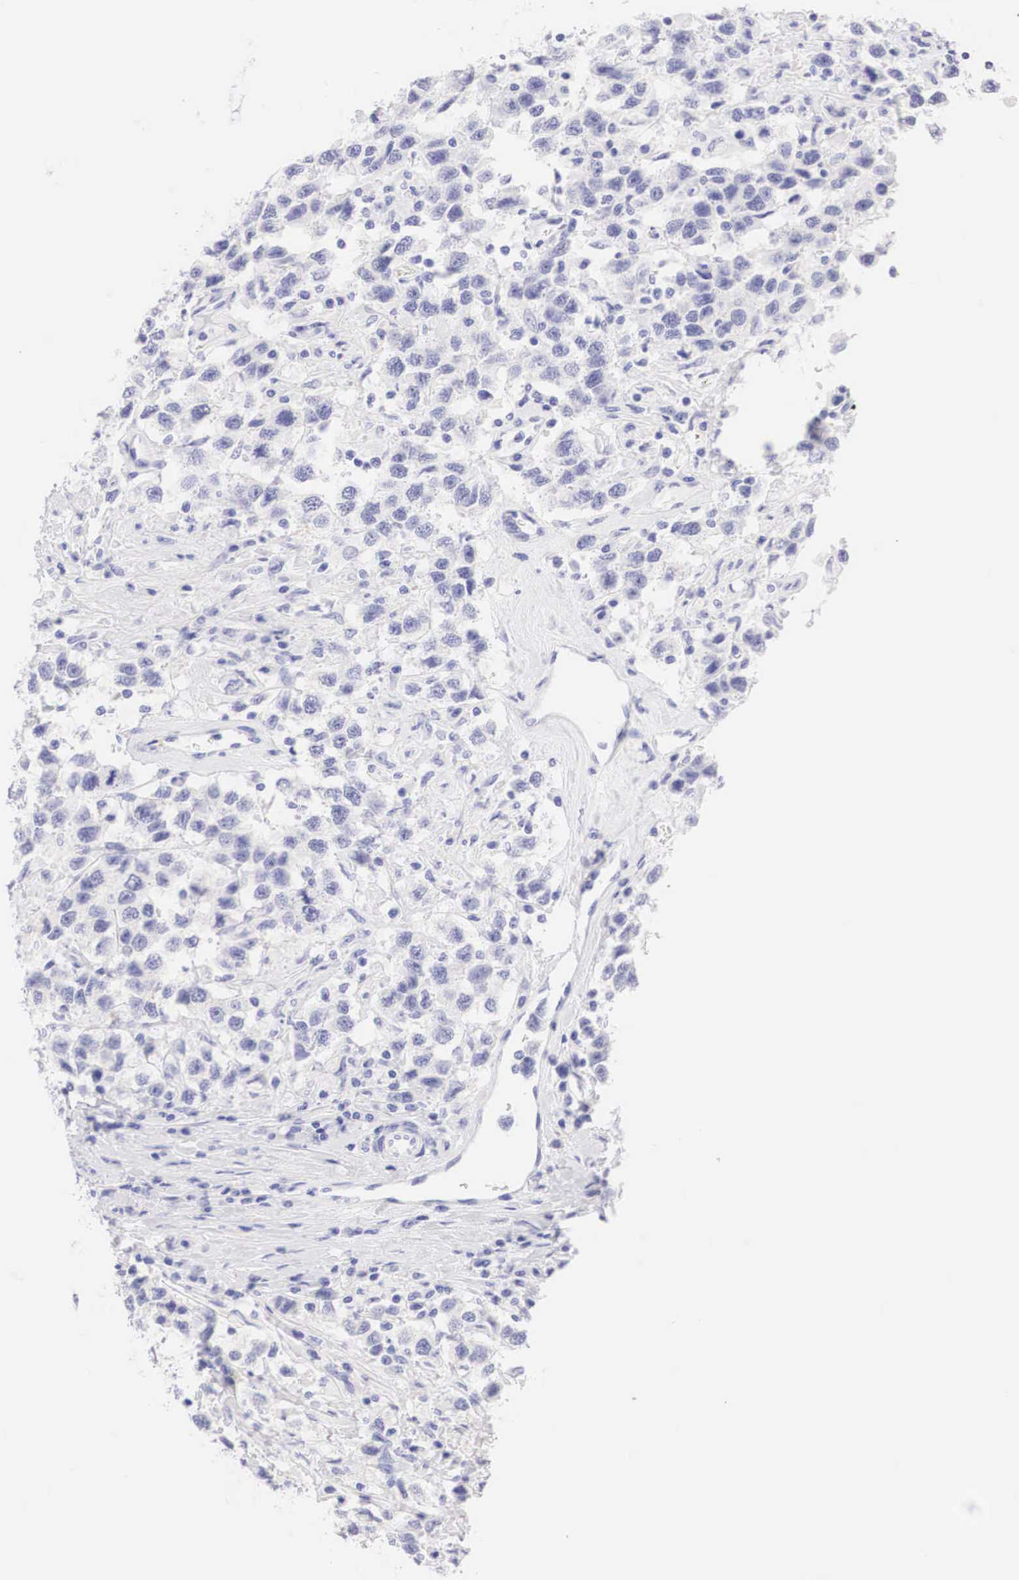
{"staining": {"intensity": "negative", "quantity": "none", "location": "none"}, "tissue": "testis cancer", "cell_type": "Tumor cells", "image_type": "cancer", "snomed": [{"axis": "morphology", "description": "Seminoma, NOS"}, {"axis": "topography", "description": "Testis"}], "caption": "This is a photomicrograph of immunohistochemistry staining of testis cancer (seminoma), which shows no expression in tumor cells.", "gene": "TYR", "patient": {"sex": "male", "age": 41}}